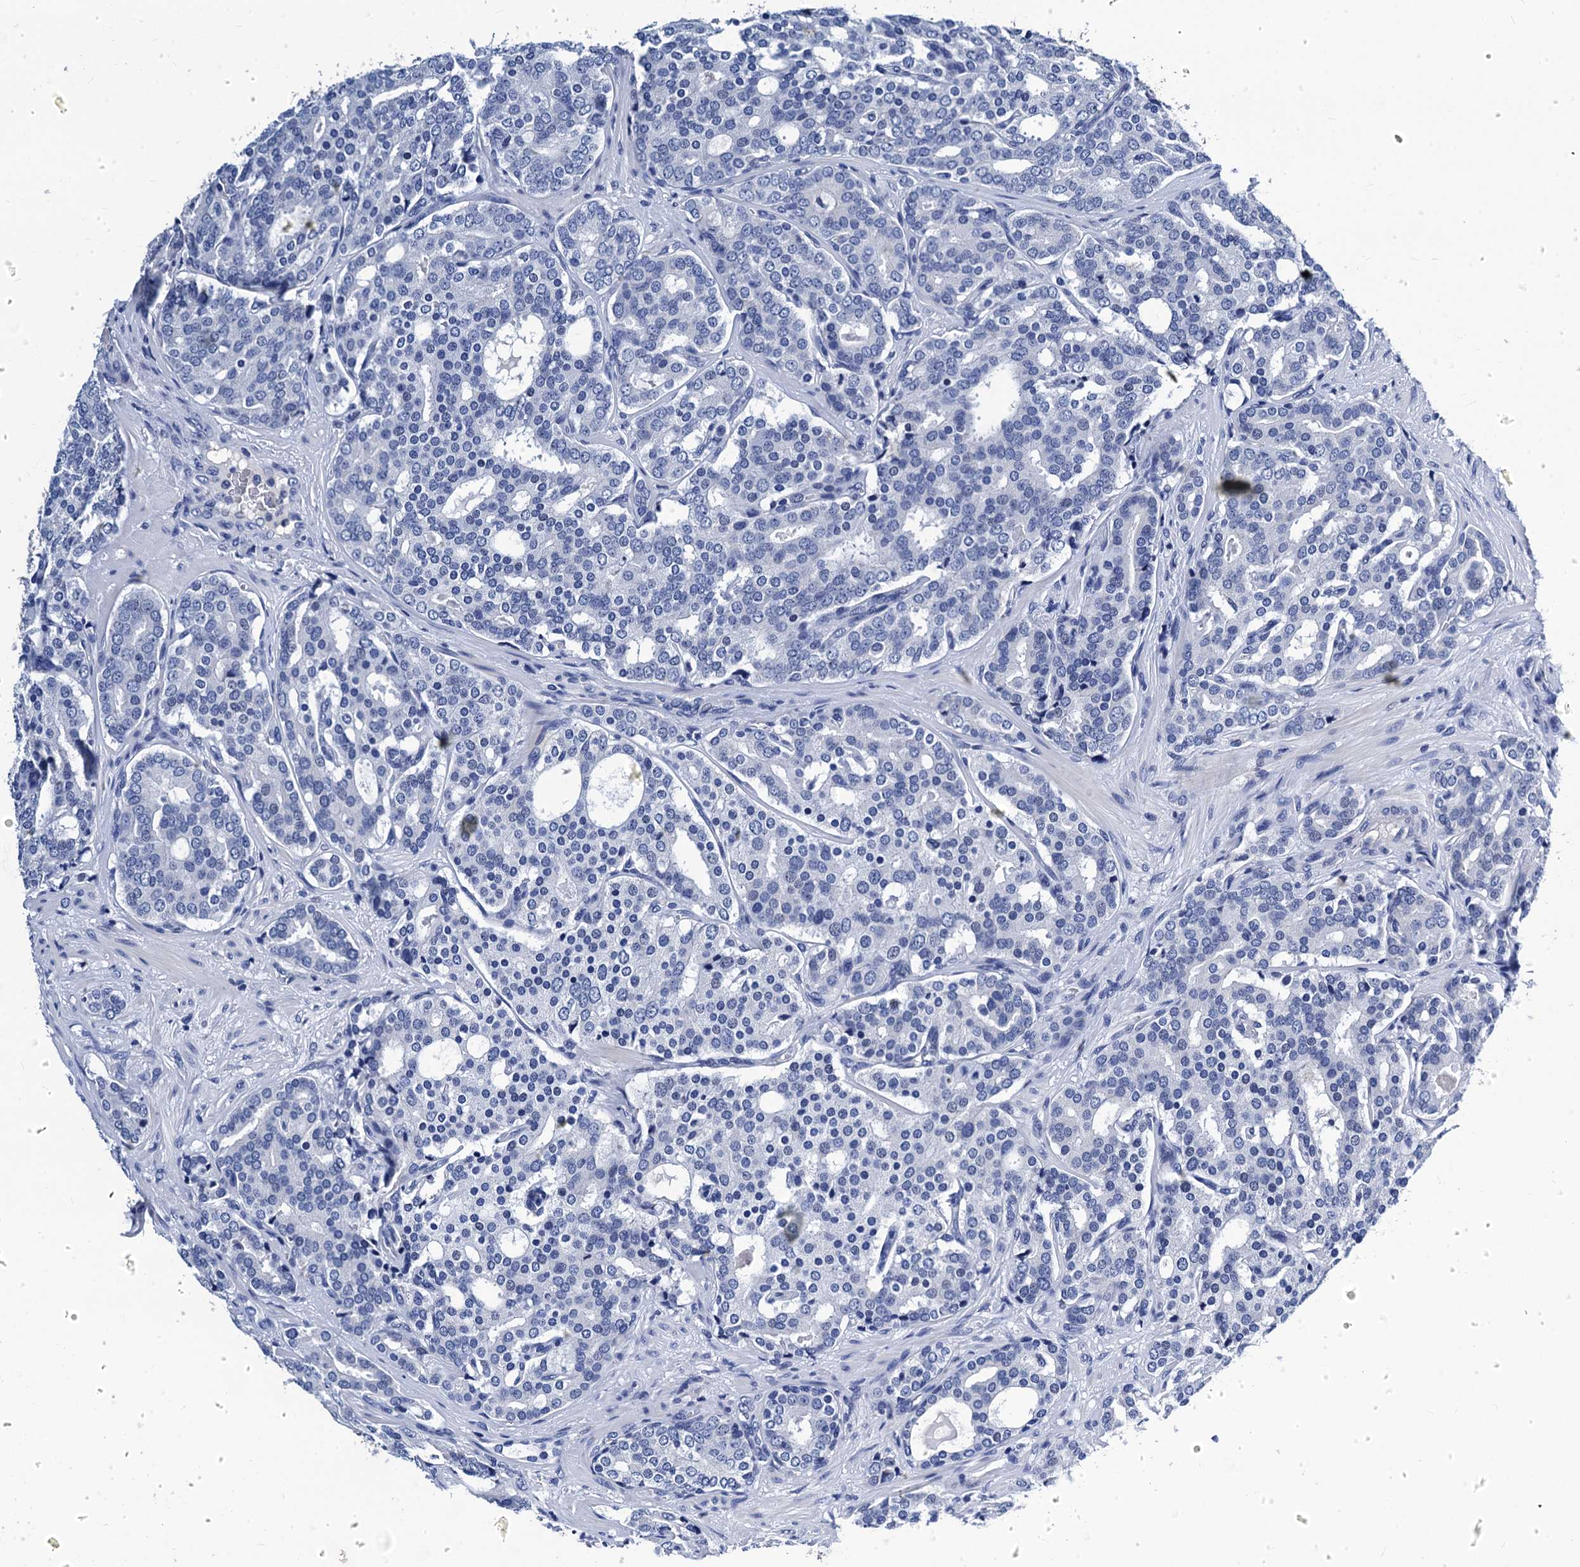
{"staining": {"intensity": "negative", "quantity": "none", "location": "none"}, "tissue": "prostate cancer", "cell_type": "Tumor cells", "image_type": "cancer", "snomed": [{"axis": "morphology", "description": "Adenocarcinoma, High grade"}, {"axis": "topography", "description": "Prostate"}], "caption": "The immunohistochemistry histopathology image has no significant staining in tumor cells of prostate cancer (high-grade adenocarcinoma) tissue. (Brightfield microscopy of DAB (3,3'-diaminobenzidine) immunohistochemistry at high magnification).", "gene": "LRRC30", "patient": {"sex": "male", "age": 63}}